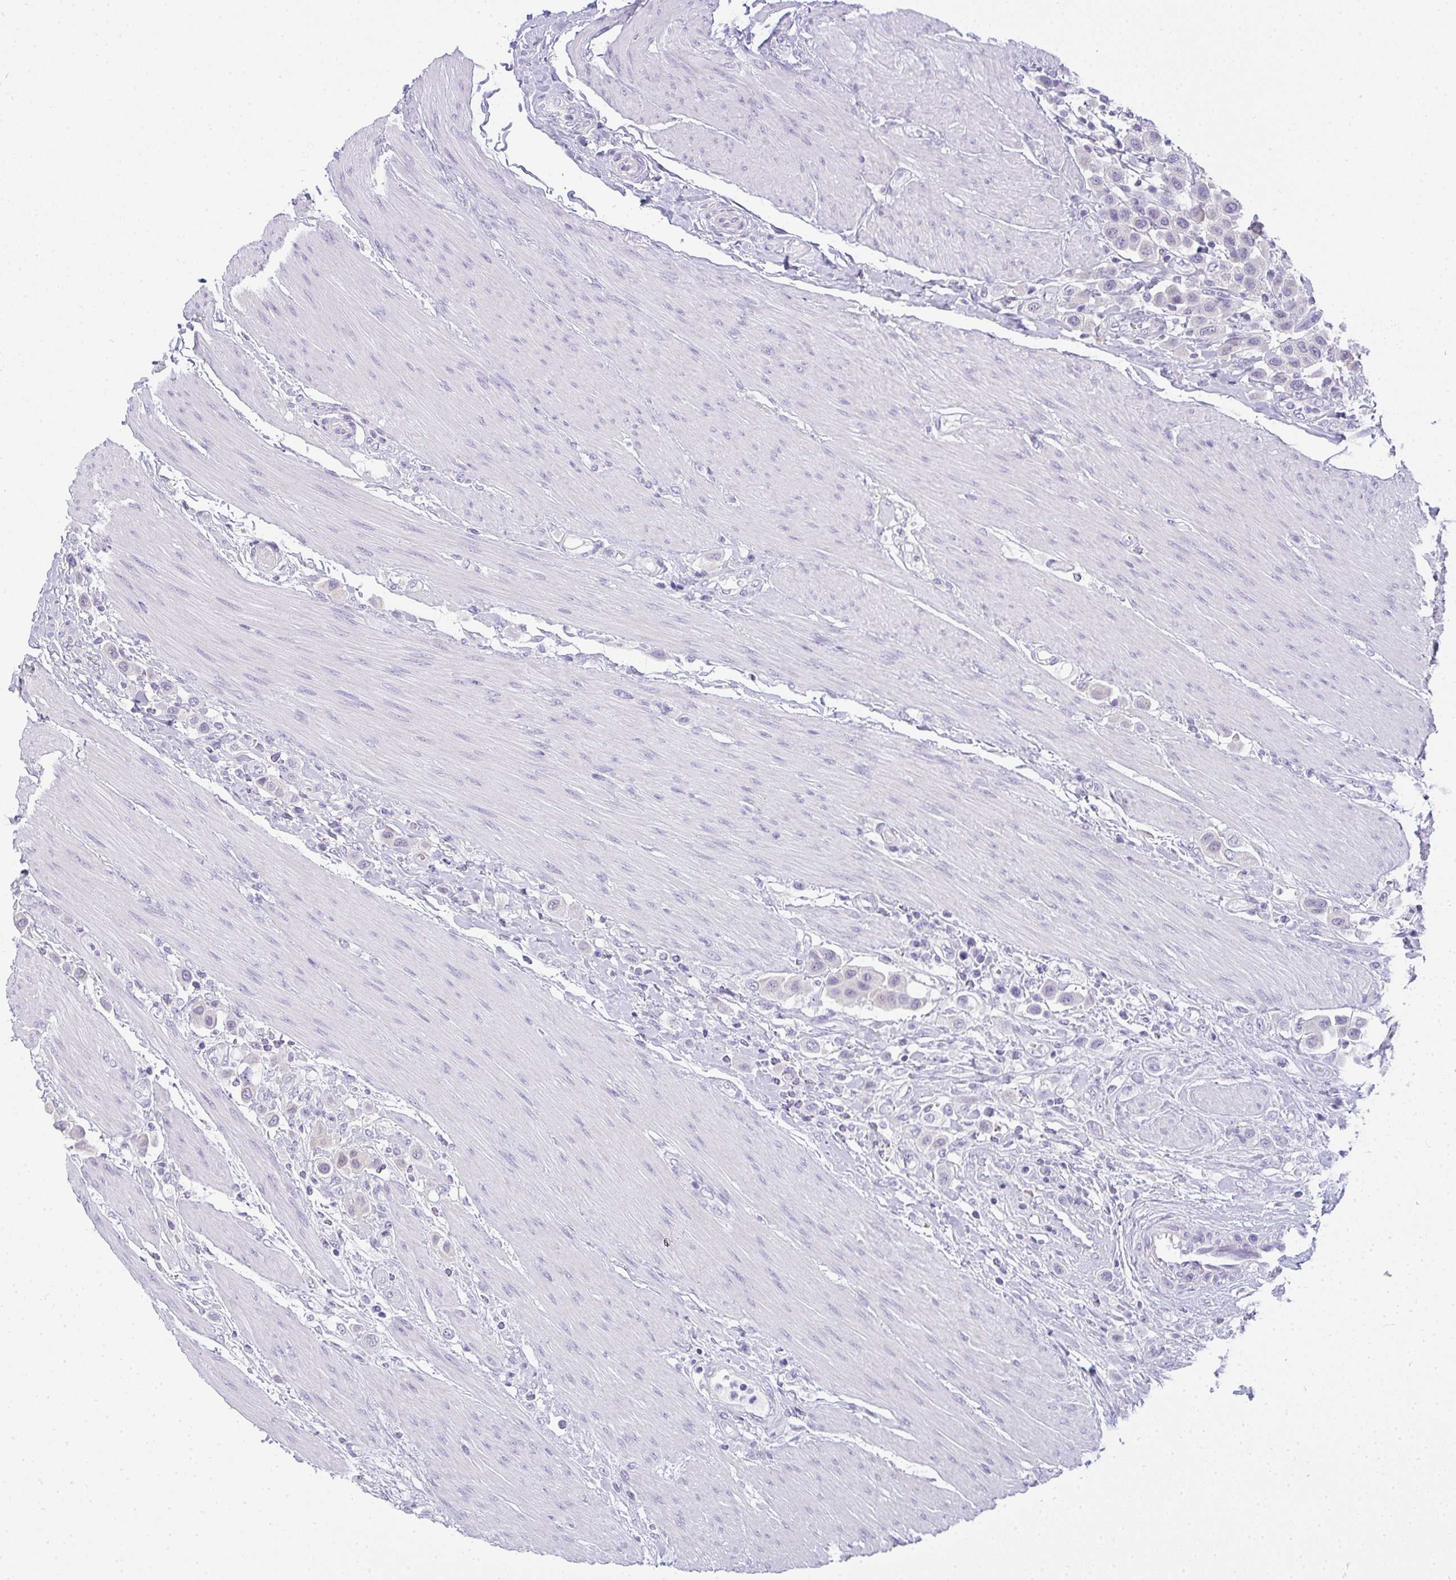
{"staining": {"intensity": "negative", "quantity": "none", "location": "none"}, "tissue": "urothelial cancer", "cell_type": "Tumor cells", "image_type": "cancer", "snomed": [{"axis": "morphology", "description": "Urothelial carcinoma, High grade"}, {"axis": "topography", "description": "Urinary bladder"}], "caption": "Immunohistochemical staining of urothelial cancer exhibits no significant expression in tumor cells. The staining is performed using DAB (3,3'-diaminobenzidine) brown chromogen with nuclei counter-stained in using hematoxylin.", "gene": "GSDMB", "patient": {"sex": "male", "age": 50}}